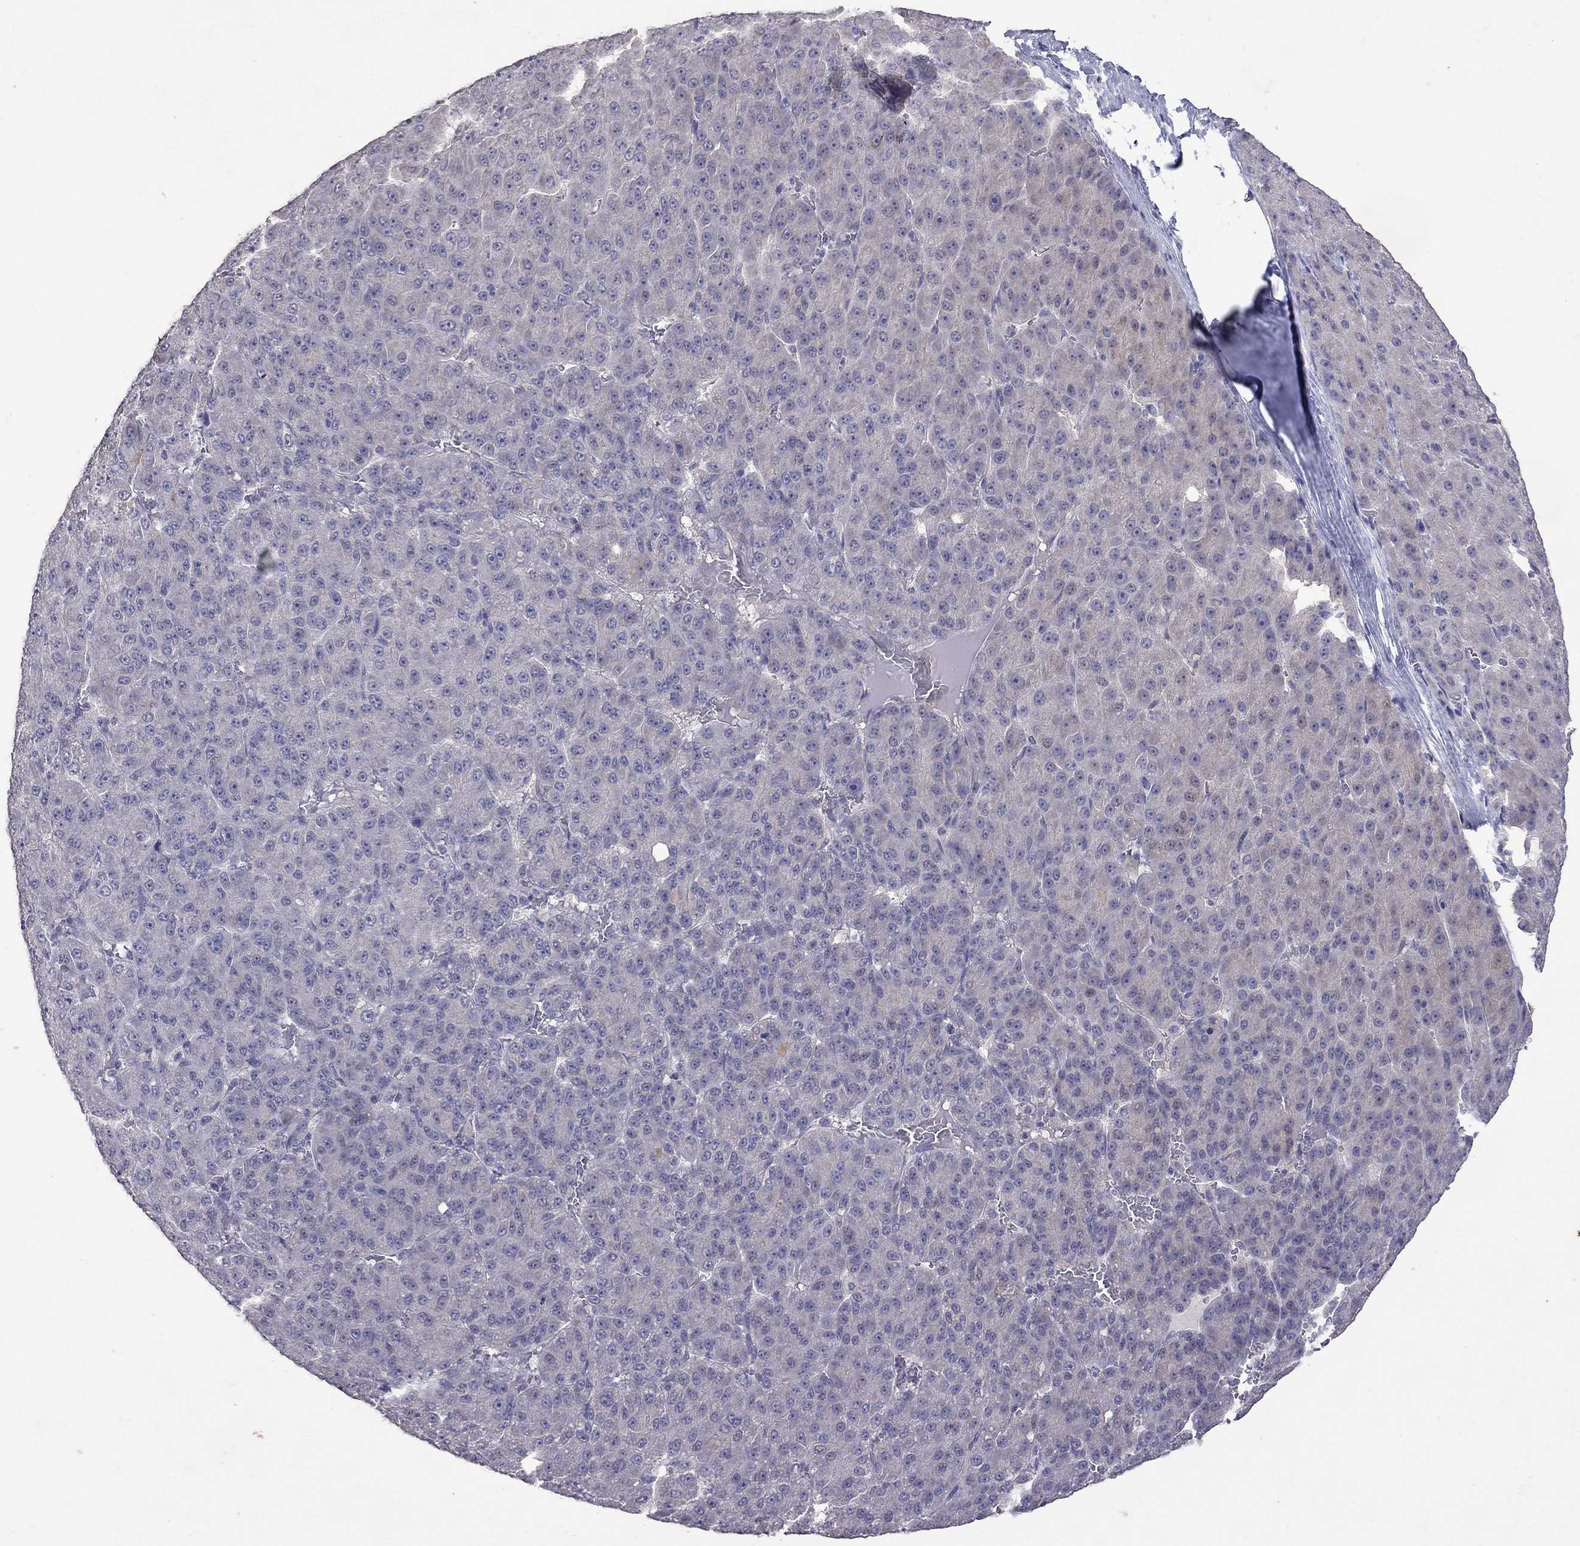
{"staining": {"intensity": "negative", "quantity": "none", "location": "none"}, "tissue": "liver cancer", "cell_type": "Tumor cells", "image_type": "cancer", "snomed": [{"axis": "morphology", "description": "Carcinoma, Hepatocellular, NOS"}, {"axis": "topography", "description": "Liver"}], "caption": "The micrograph exhibits no staining of tumor cells in hepatocellular carcinoma (liver).", "gene": "FST", "patient": {"sex": "male", "age": 67}}